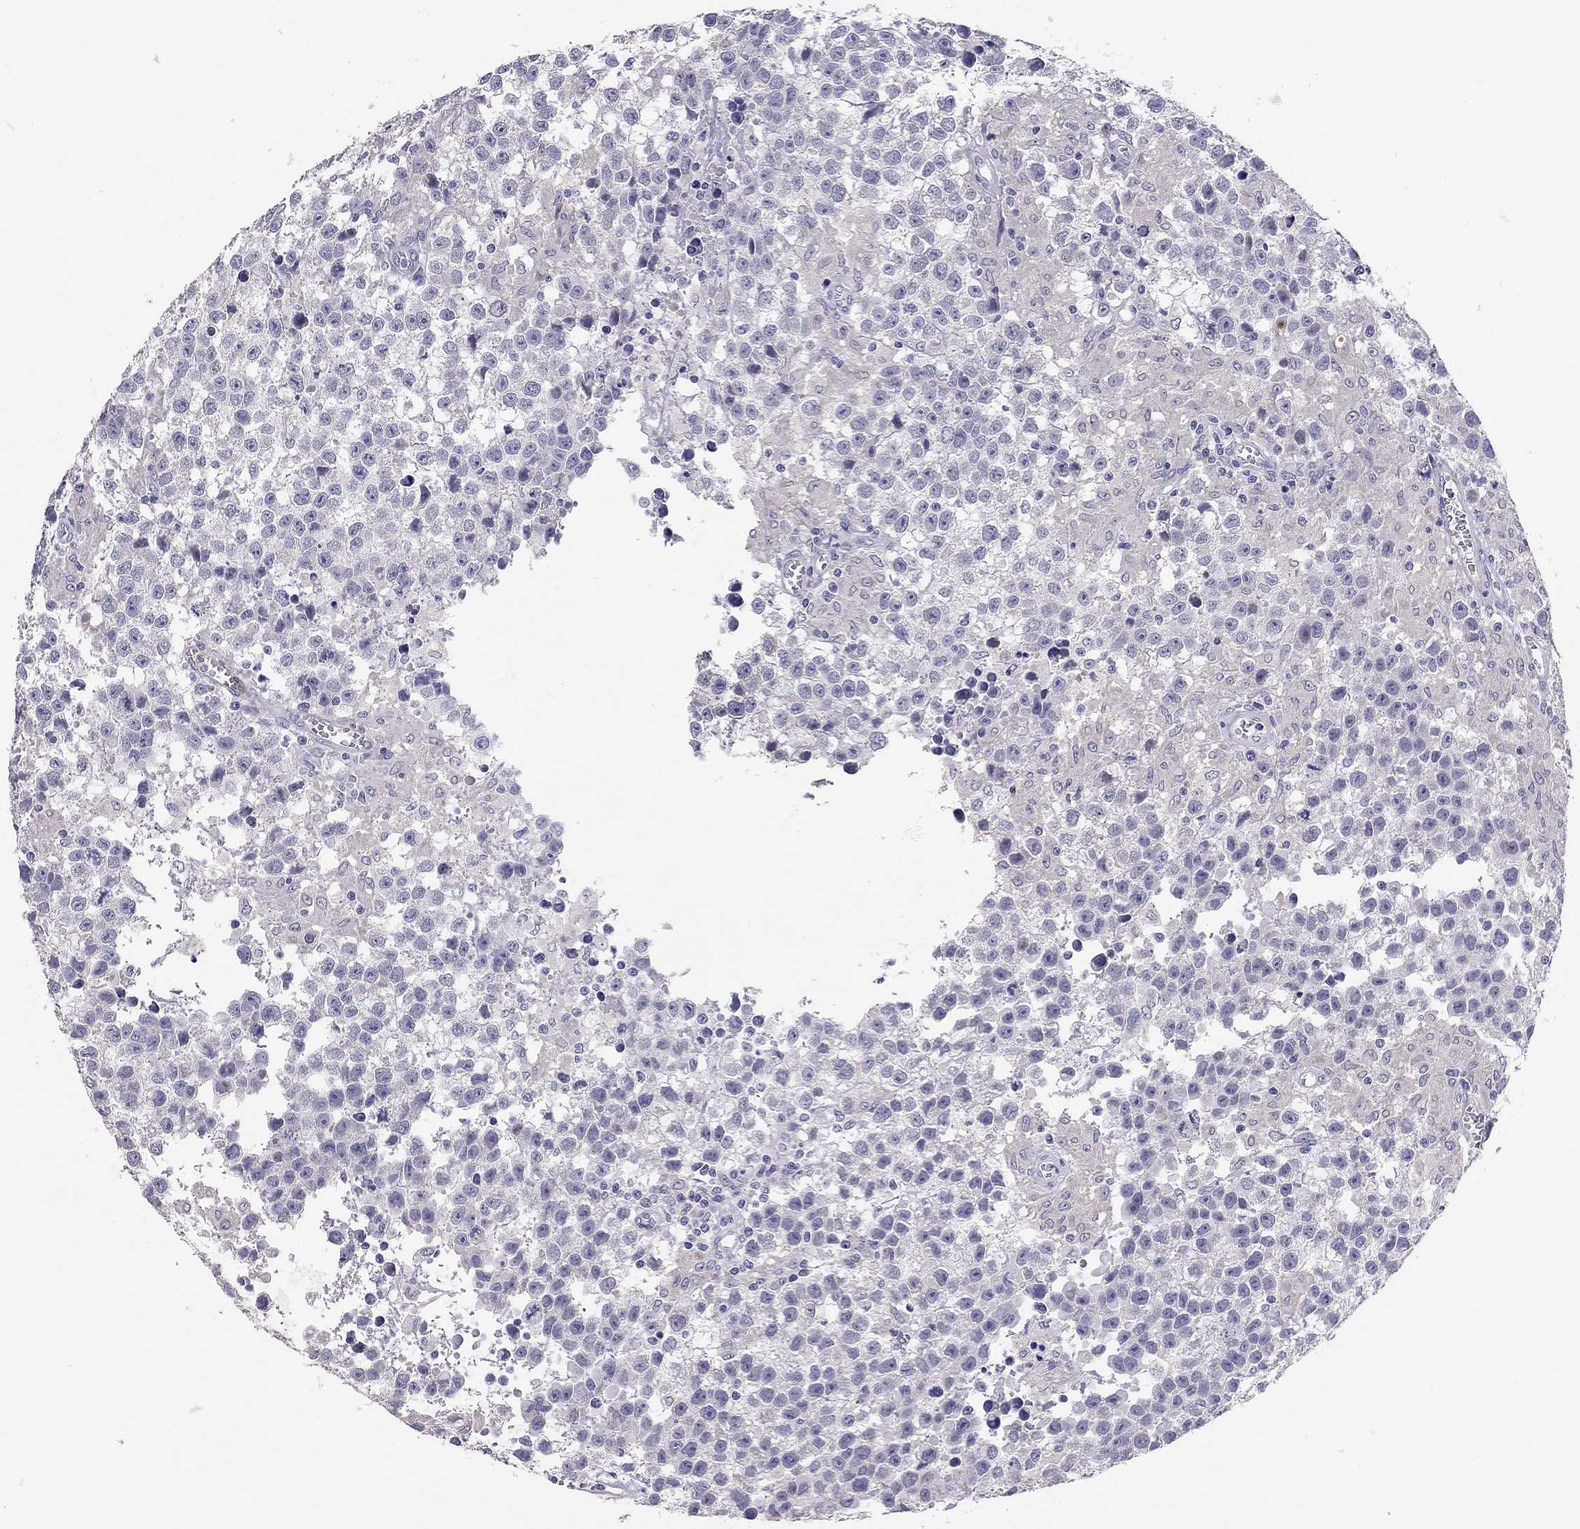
{"staining": {"intensity": "negative", "quantity": "none", "location": "none"}, "tissue": "testis cancer", "cell_type": "Tumor cells", "image_type": "cancer", "snomed": [{"axis": "morphology", "description": "Seminoma, NOS"}, {"axis": "topography", "description": "Testis"}], "caption": "Testis cancer (seminoma) stained for a protein using immunohistochemistry displays no staining tumor cells.", "gene": "SCARB1", "patient": {"sex": "male", "age": 43}}